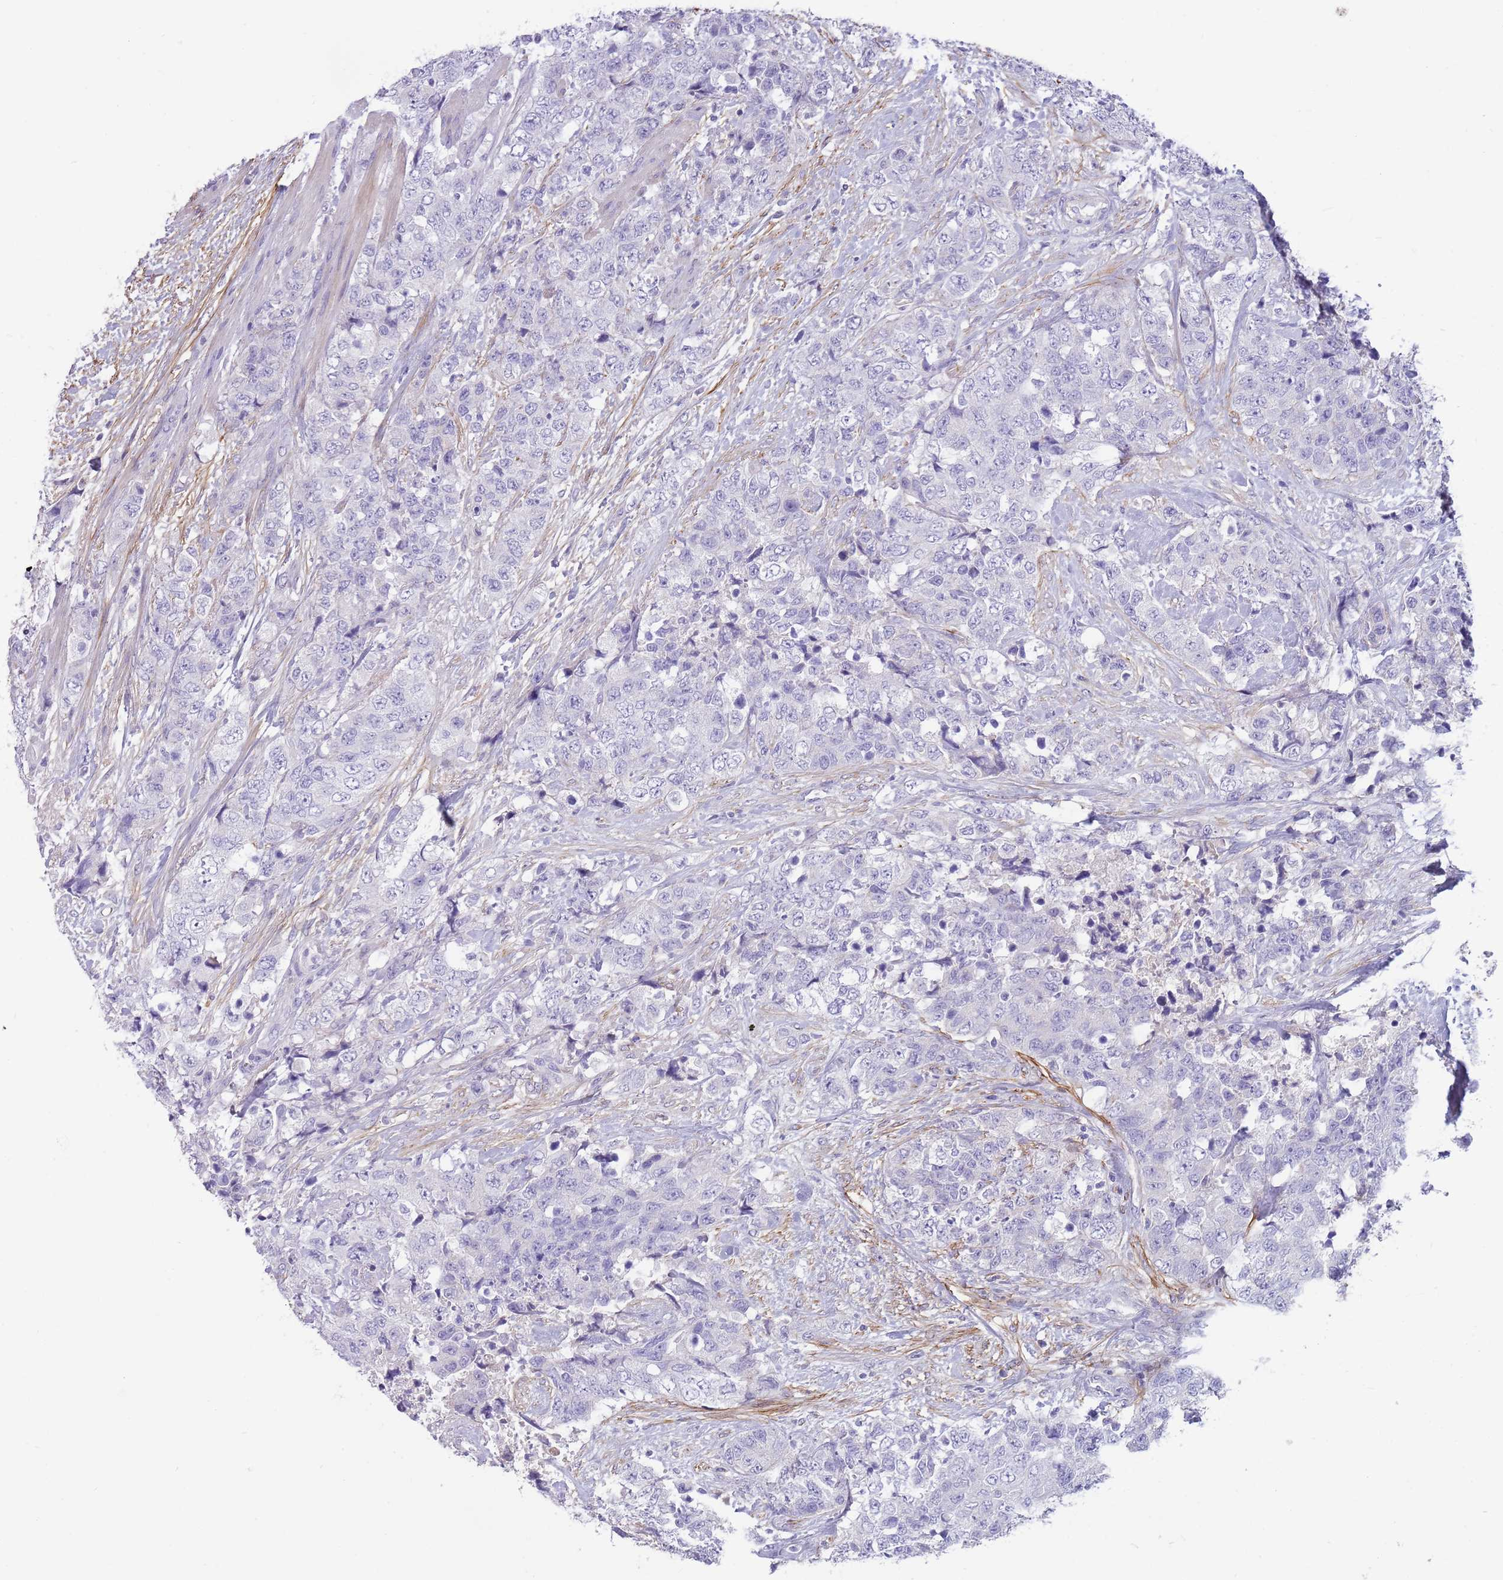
{"staining": {"intensity": "negative", "quantity": "none", "location": "none"}, "tissue": "urothelial cancer", "cell_type": "Tumor cells", "image_type": "cancer", "snomed": [{"axis": "morphology", "description": "Urothelial carcinoma, High grade"}, {"axis": "topography", "description": "Urinary bladder"}], "caption": "High magnification brightfield microscopy of urothelial cancer stained with DAB (3,3'-diaminobenzidine) (brown) and counterstained with hematoxylin (blue): tumor cells show no significant expression.", "gene": "LEPROTL1", "patient": {"sex": "female", "age": 78}}